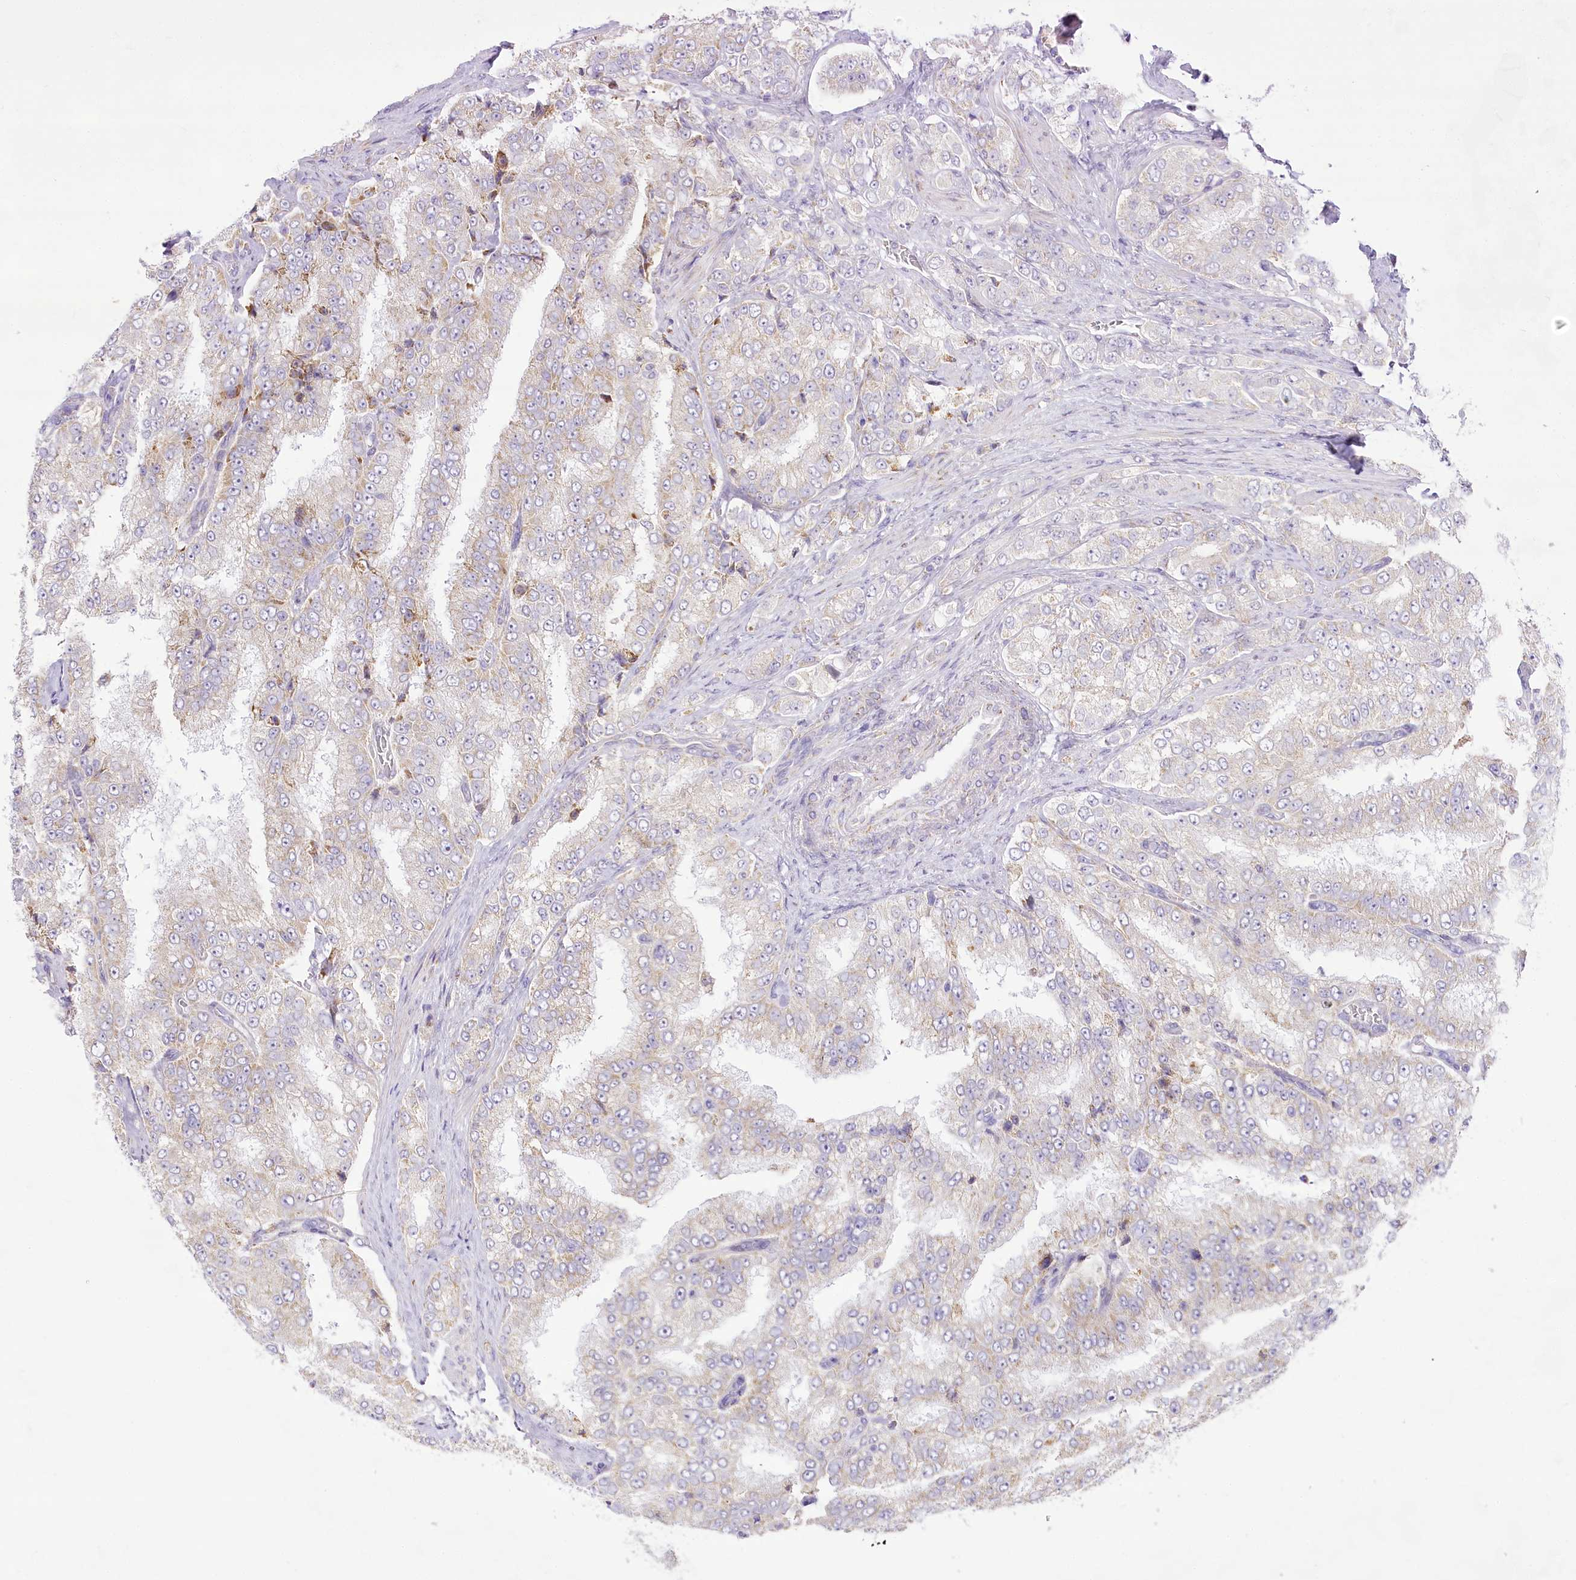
{"staining": {"intensity": "negative", "quantity": "none", "location": "none"}, "tissue": "prostate cancer", "cell_type": "Tumor cells", "image_type": "cancer", "snomed": [{"axis": "morphology", "description": "Adenocarcinoma, High grade"}, {"axis": "topography", "description": "Prostate"}], "caption": "A histopathology image of human adenocarcinoma (high-grade) (prostate) is negative for staining in tumor cells. (DAB immunohistochemistry (IHC) visualized using brightfield microscopy, high magnification).", "gene": "CCDC30", "patient": {"sex": "male", "age": 58}}